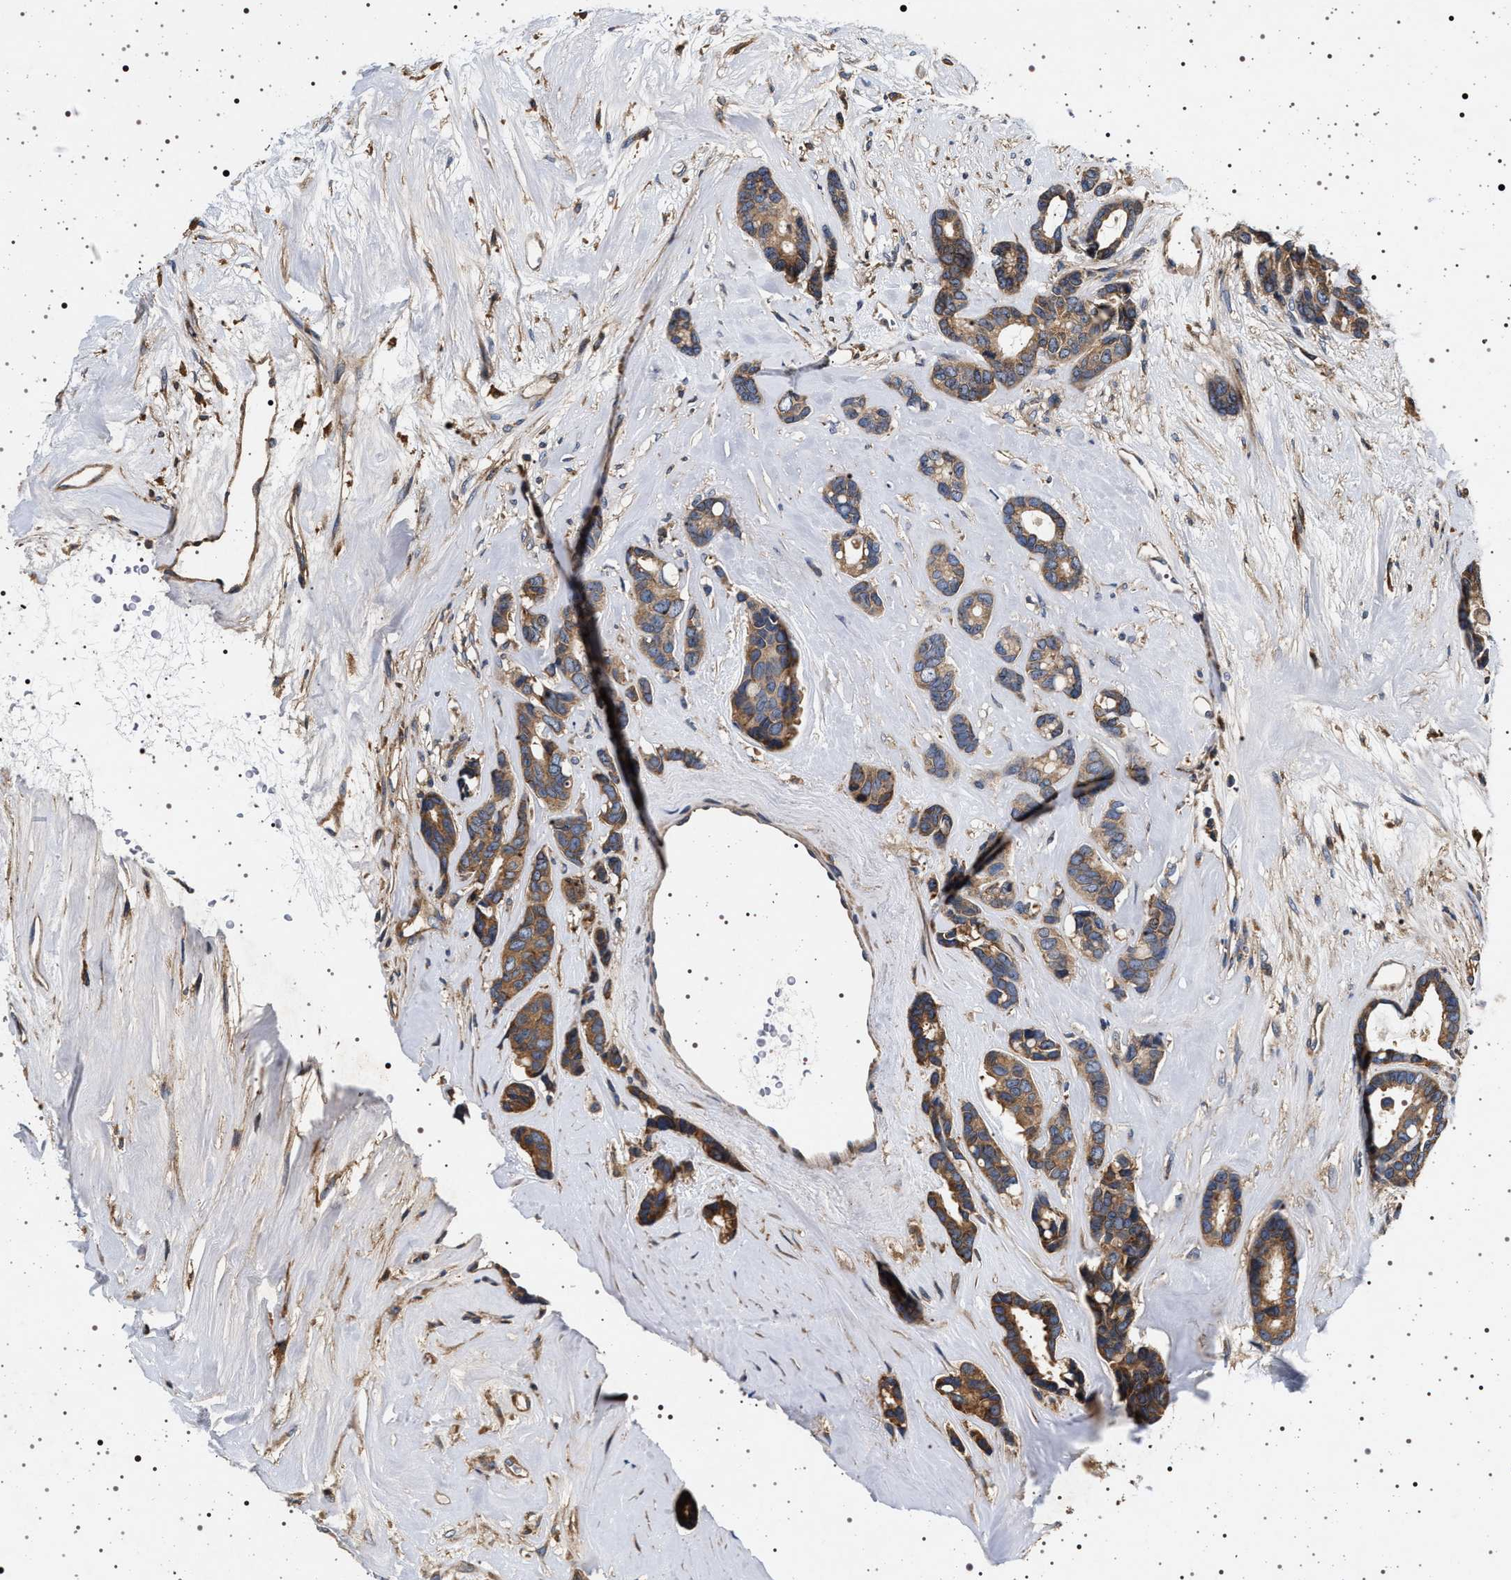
{"staining": {"intensity": "moderate", "quantity": ">75%", "location": "cytoplasmic/membranous"}, "tissue": "breast cancer", "cell_type": "Tumor cells", "image_type": "cancer", "snomed": [{"axis": "morphology", "description": "Duct carcinoma"}, {"axis": "topography", "description": "Breast"}], "caption": "Breast infiltrating ductal carcinoma stained for a protein (brown) shows moderate cytoplasmic/membranous positive positivity in about >75% of tumor cells.", "gene": "DCBLD2", "patient": {"sex": "female", "age": 87}}